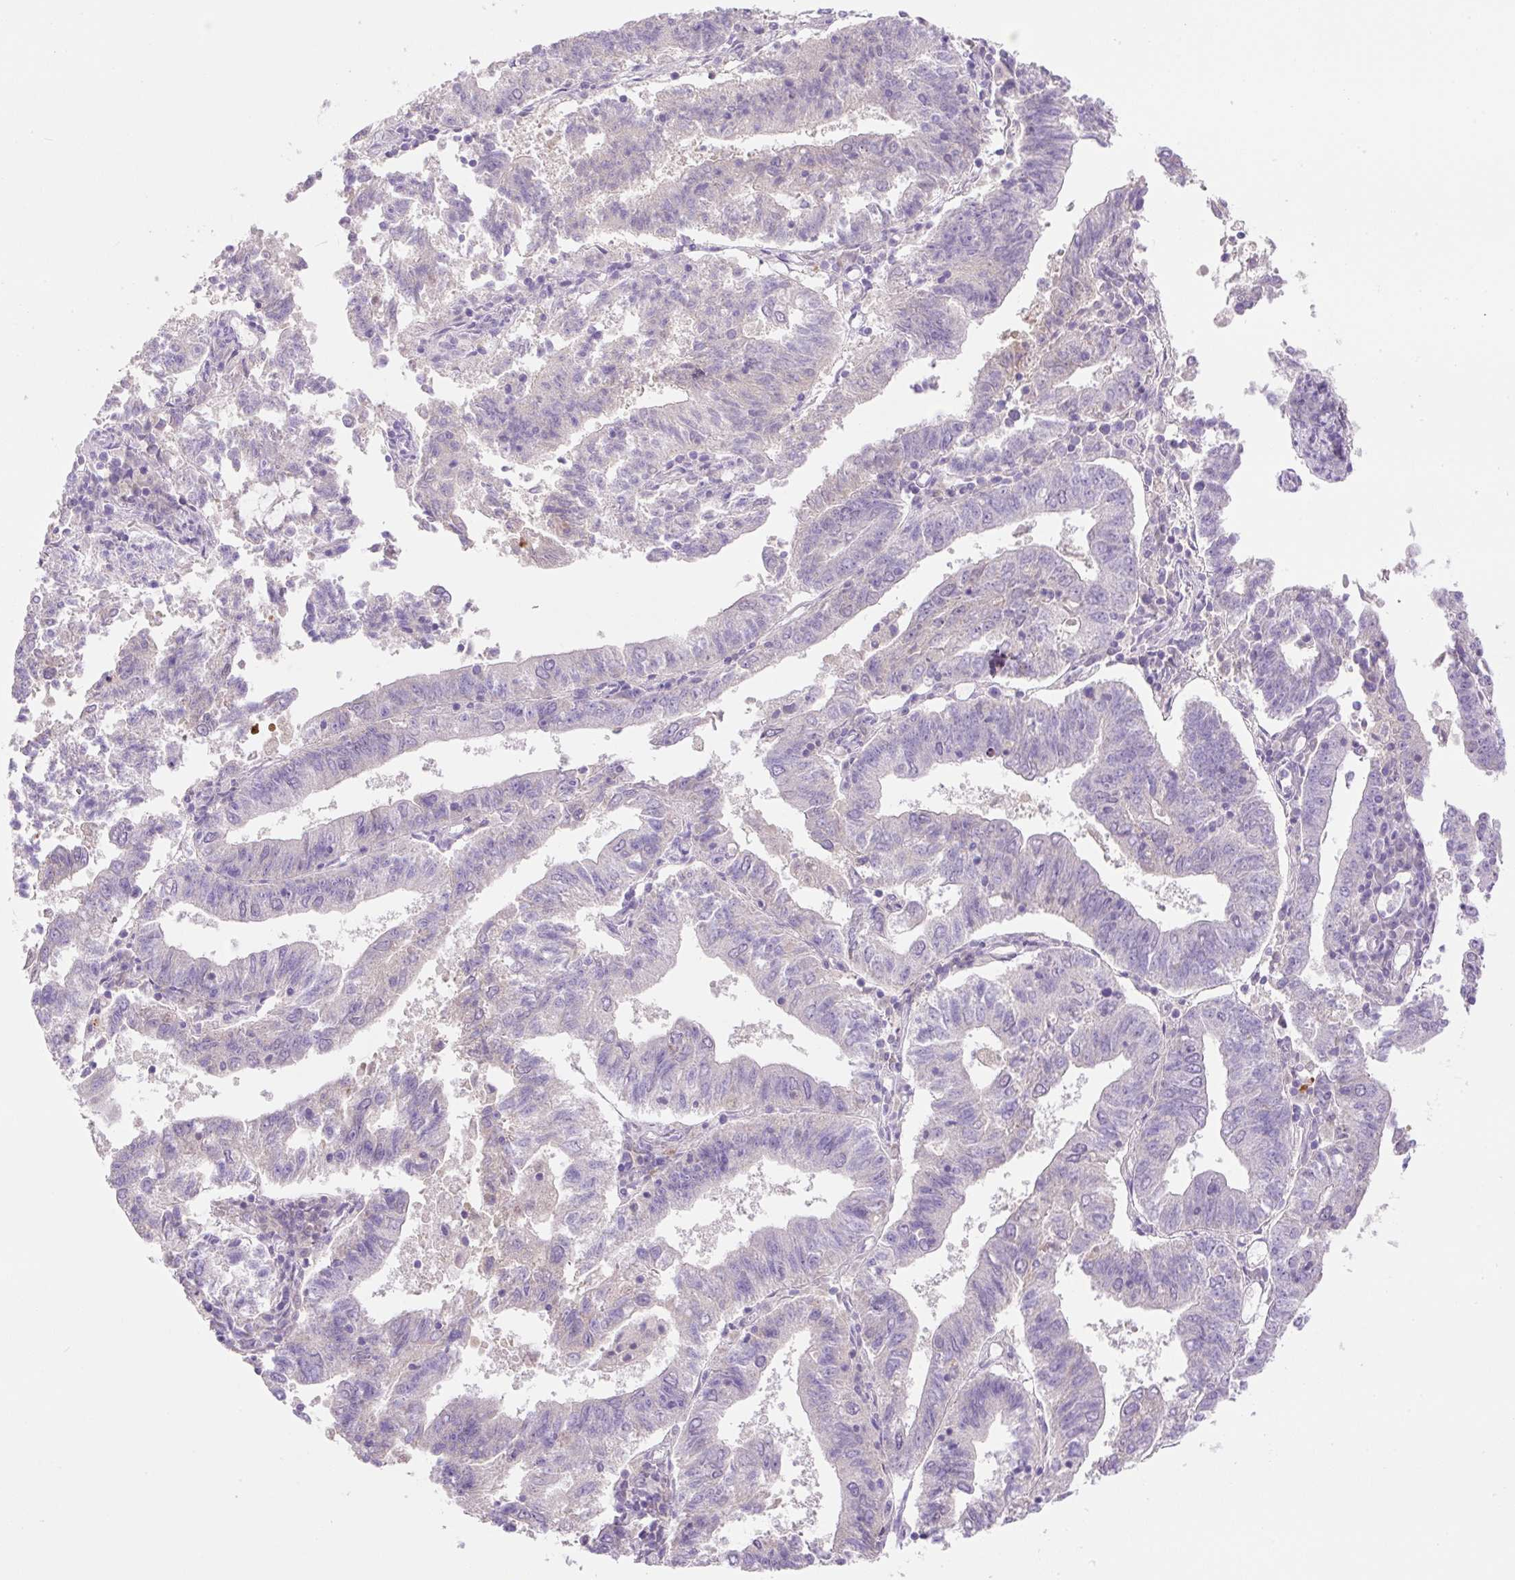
{"staining": {"intensity": "negative", "quantity": "none", "location": "none"}, "tissue": "endometrial cancer", "cell_type": "Tumor cells", "image_type": "cancer", "snomed": [{"axis": "morphology", "description": "Adenocarcinoma, NOS"}, {"axis": "topography", "description": "Endometrium"}], "caption": "High magnification brightfield microscopy of endometrial adenocarcinoma stained with DAB (3,3'-diaminobenzidine) (brown) and counterstained with hematoxylin (blue): tumor cells show no significant staining.", "gene": "NDST3", "patient": {"sex": "female", "age": 82}}